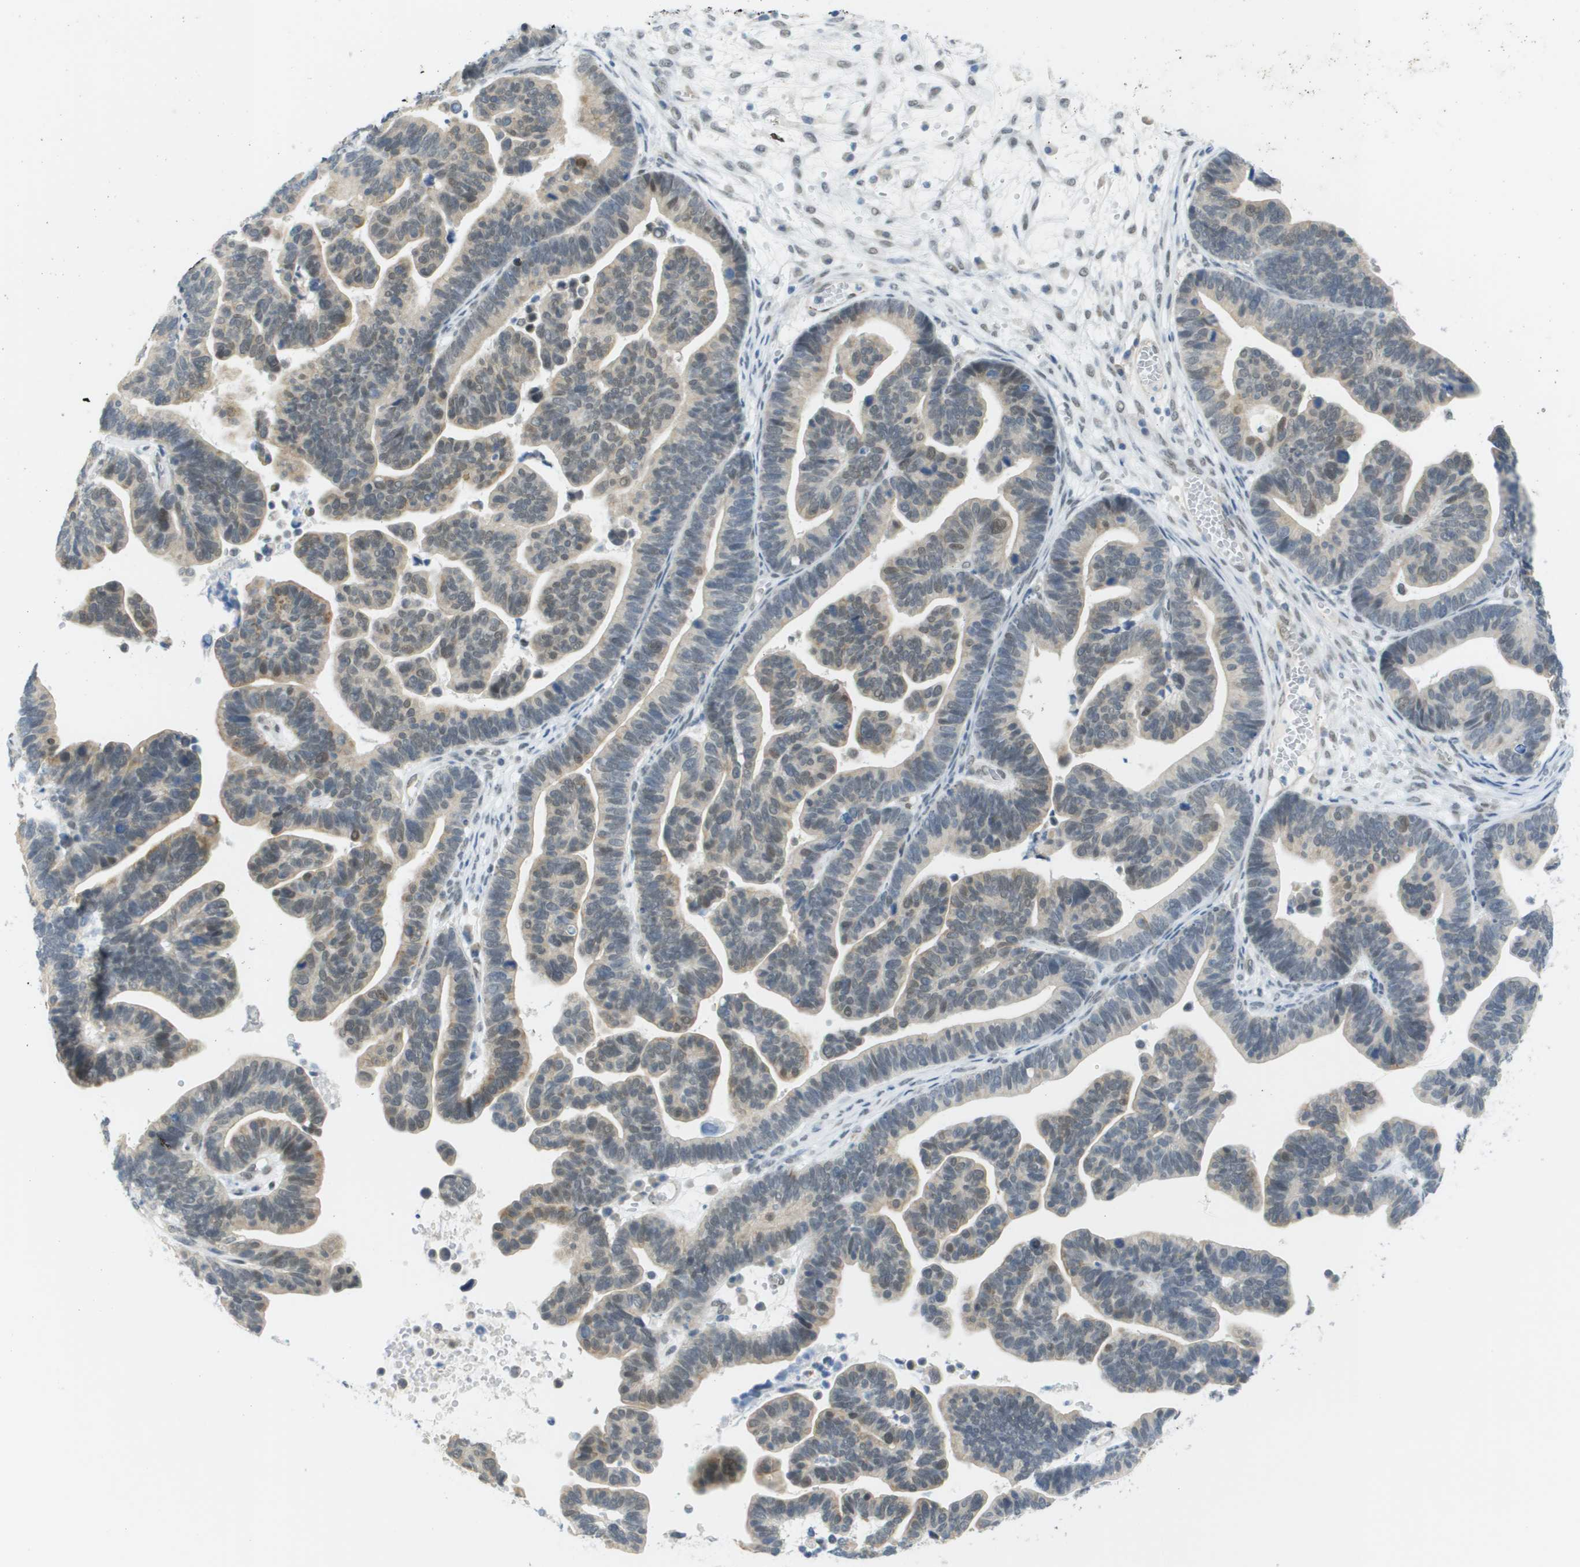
{"staining": {"intensity": "weak", "quantity": "25%-75%", "location": "cytoplasmic/membranous,nuclear"}, "tissue": "ovarian cancer", "cell_type": "Tumor cells", "image_type": "cancer", "snomed": [{"axis": "morphology", "description": "Cystadenocarcinoma, serous, NOS"}, {"axis": "topography", "description": "Ovary"}], "caption": "Immunohistochemical staining of ovarian cancer (serous cystadenocarcinoma) displays weak cytoplasmic/membranous and nuclear protein expression in approximately 25%-75% of tumor cells.", "gene": "ARID1B", "patient": {"sex": "female", "age": 56}}